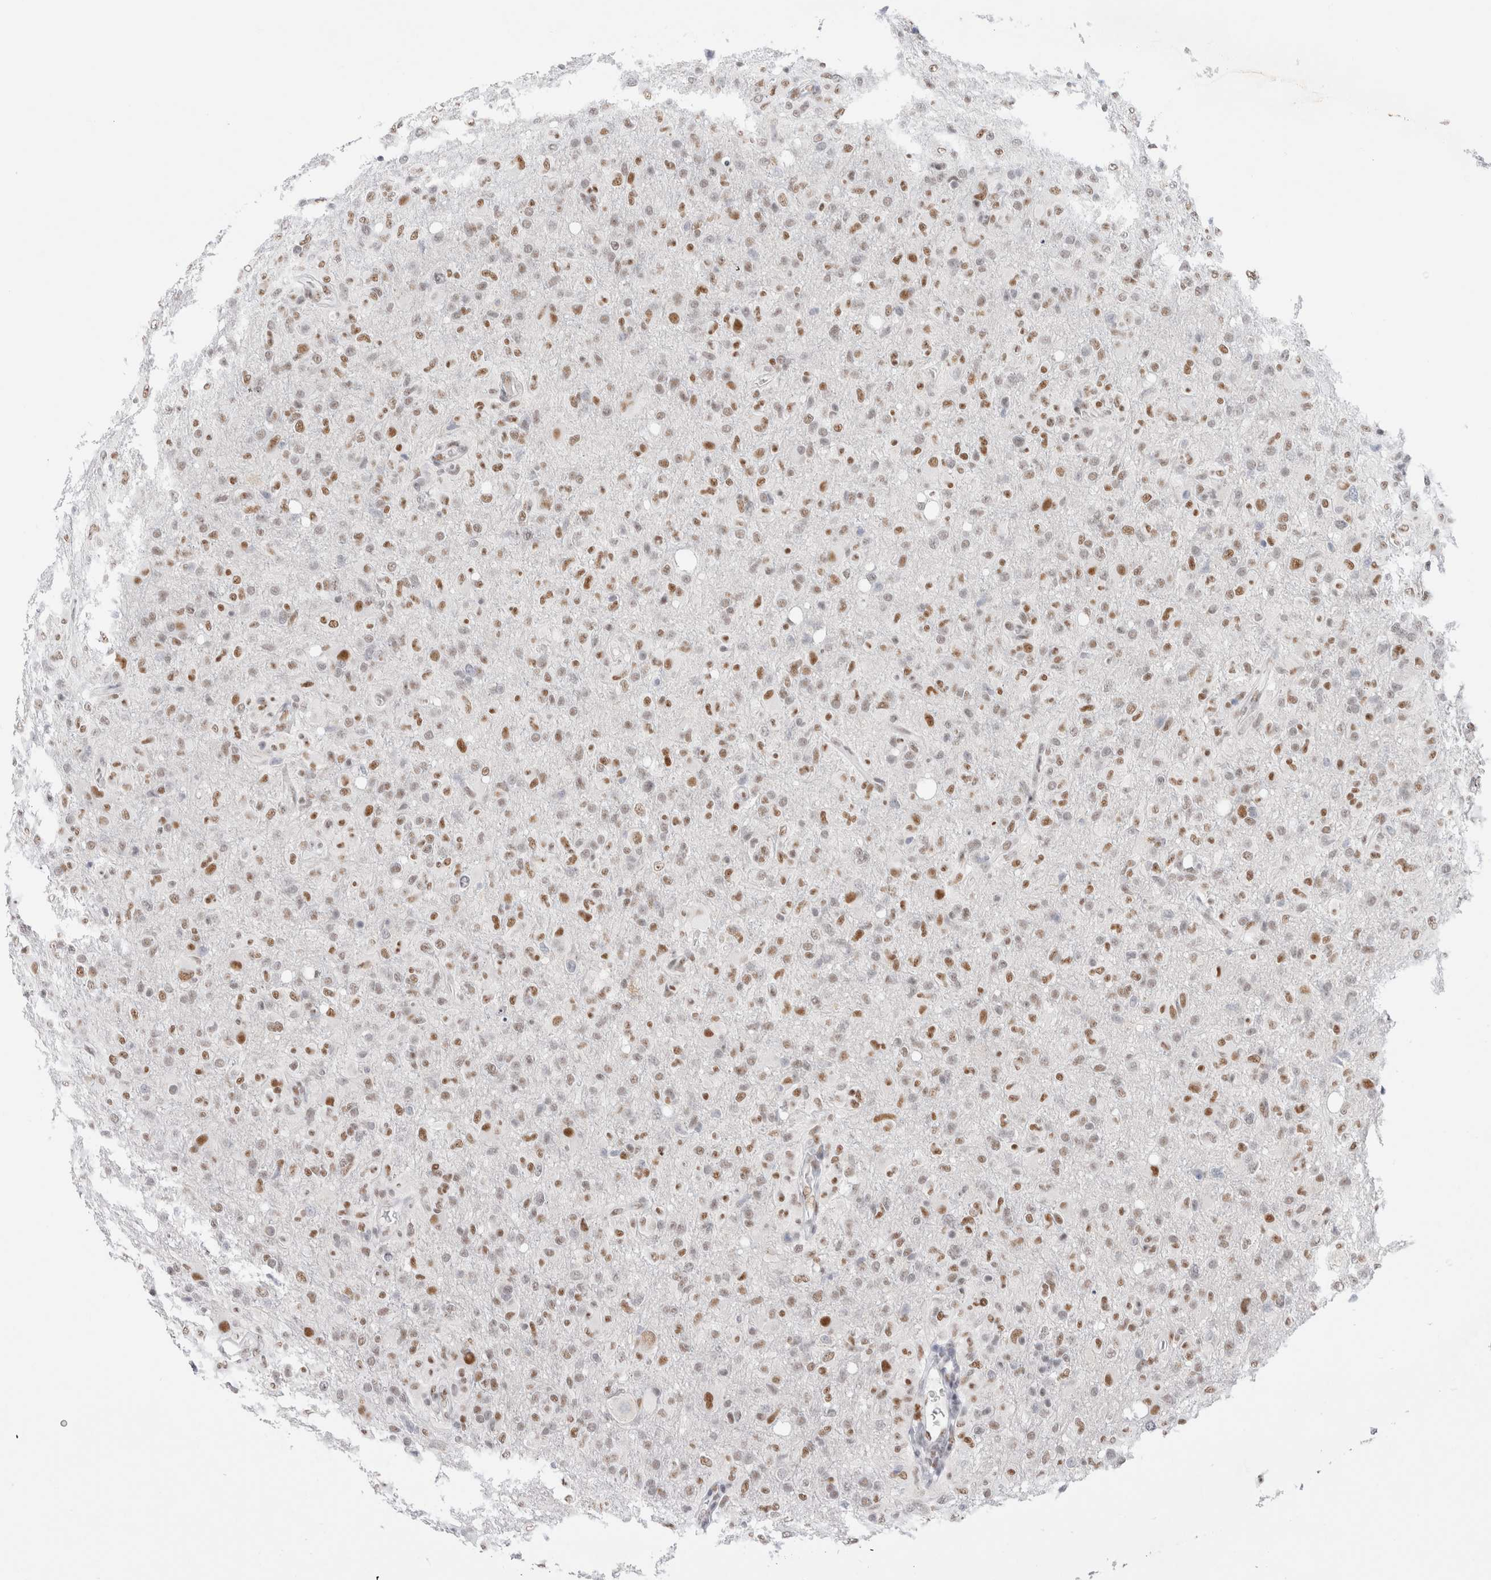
{"staining": {"intensity": "moderate", "quantity": ">75%", "location": "nuclear"}, "tissue": "glioma", "cell_type": "Tumor cells", "image_type": "cancer", "snomed": [{"axis": "morphology", "description": "Glioma, malignant, High grade"}, {"axis": "topography", "description": "Brain"}], "caption": "Malignant glioma (high-grade) stained with a brown dye shows moderate nuclear positive positivity in about >75% of tumor cells.", "gene": "COPS7A", "patient": {"sex": "female", "age": 57}}